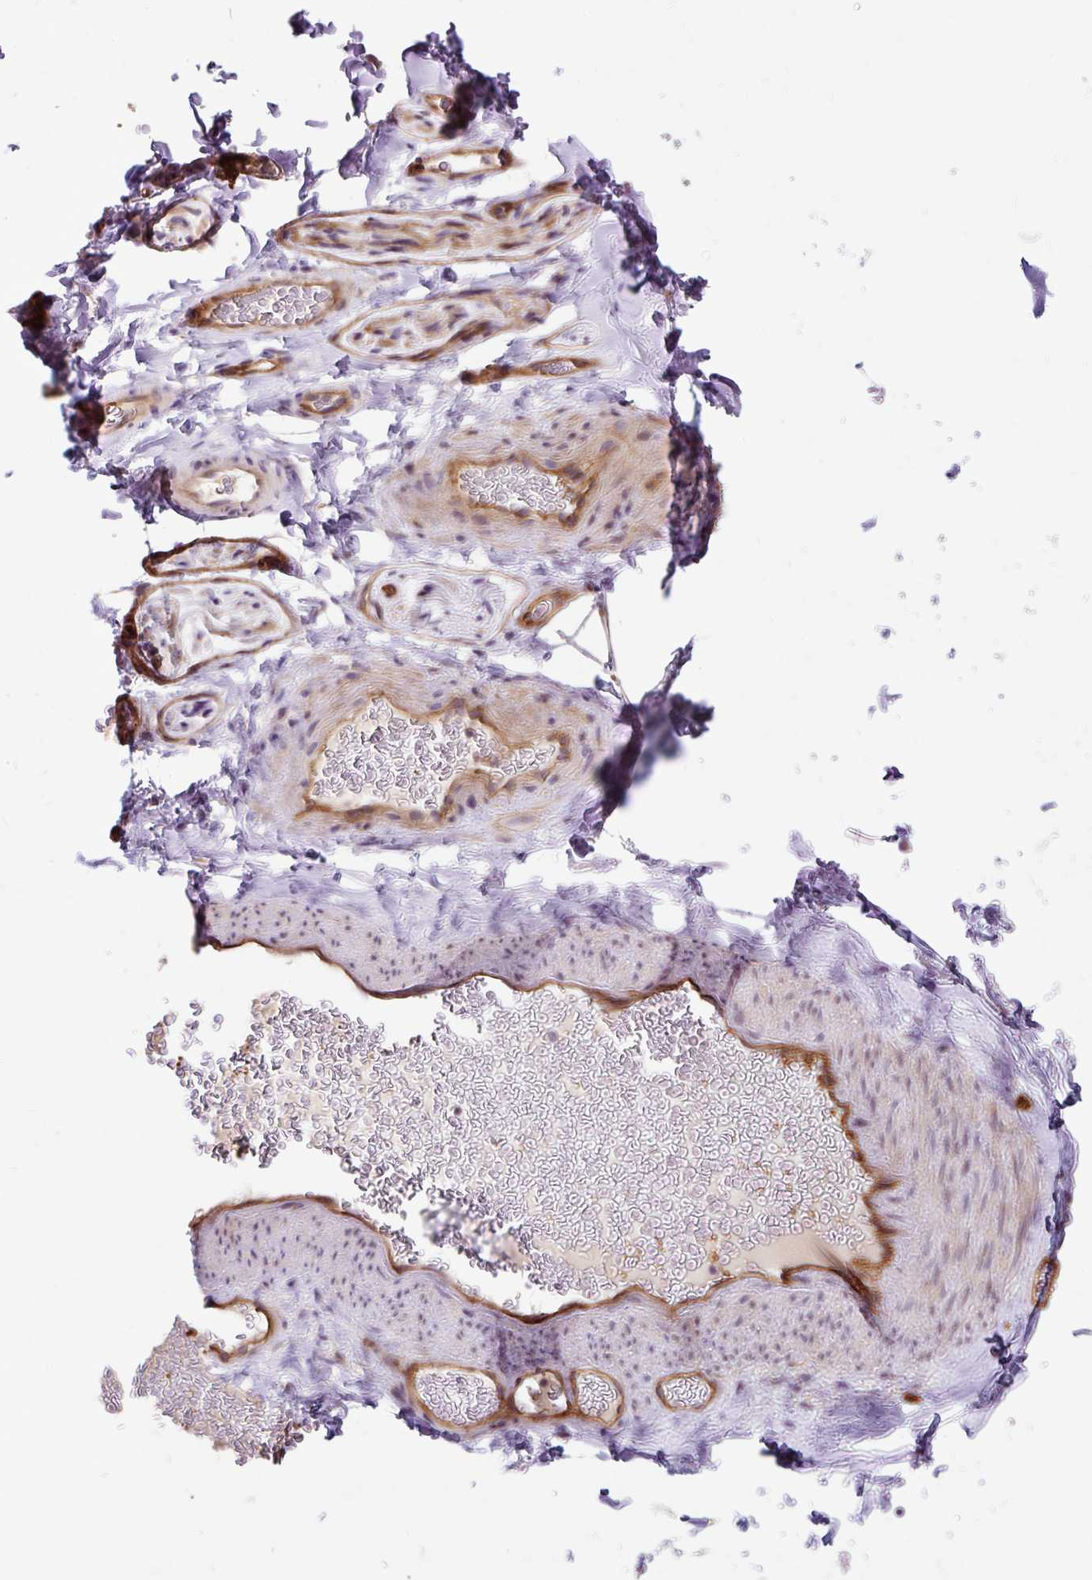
{"staining": {"intensity": "moderate", "quantity": ">75%", "location": "cytoplasmic/membranous"}, "tissue": "adipose tissue", "cell_type": "Adipocytes", "image_type": "normal", "snomed": [{"axis": "morphology", "description": "Normal tissue, NOS"}, {"axis": "topography", "description": "Vascular tissue"}, {"axis": "topography", "description": "Peripheral nerve tissue"}], "caption": "Immunohistochemical staining of normal adipose tissue reveals moderate cytoplasmic/membranous protein positivity in approximately >75% of adipocytes.", "gene": "PCDHGB3", "patient": {"sex": "male", "age": 41}}